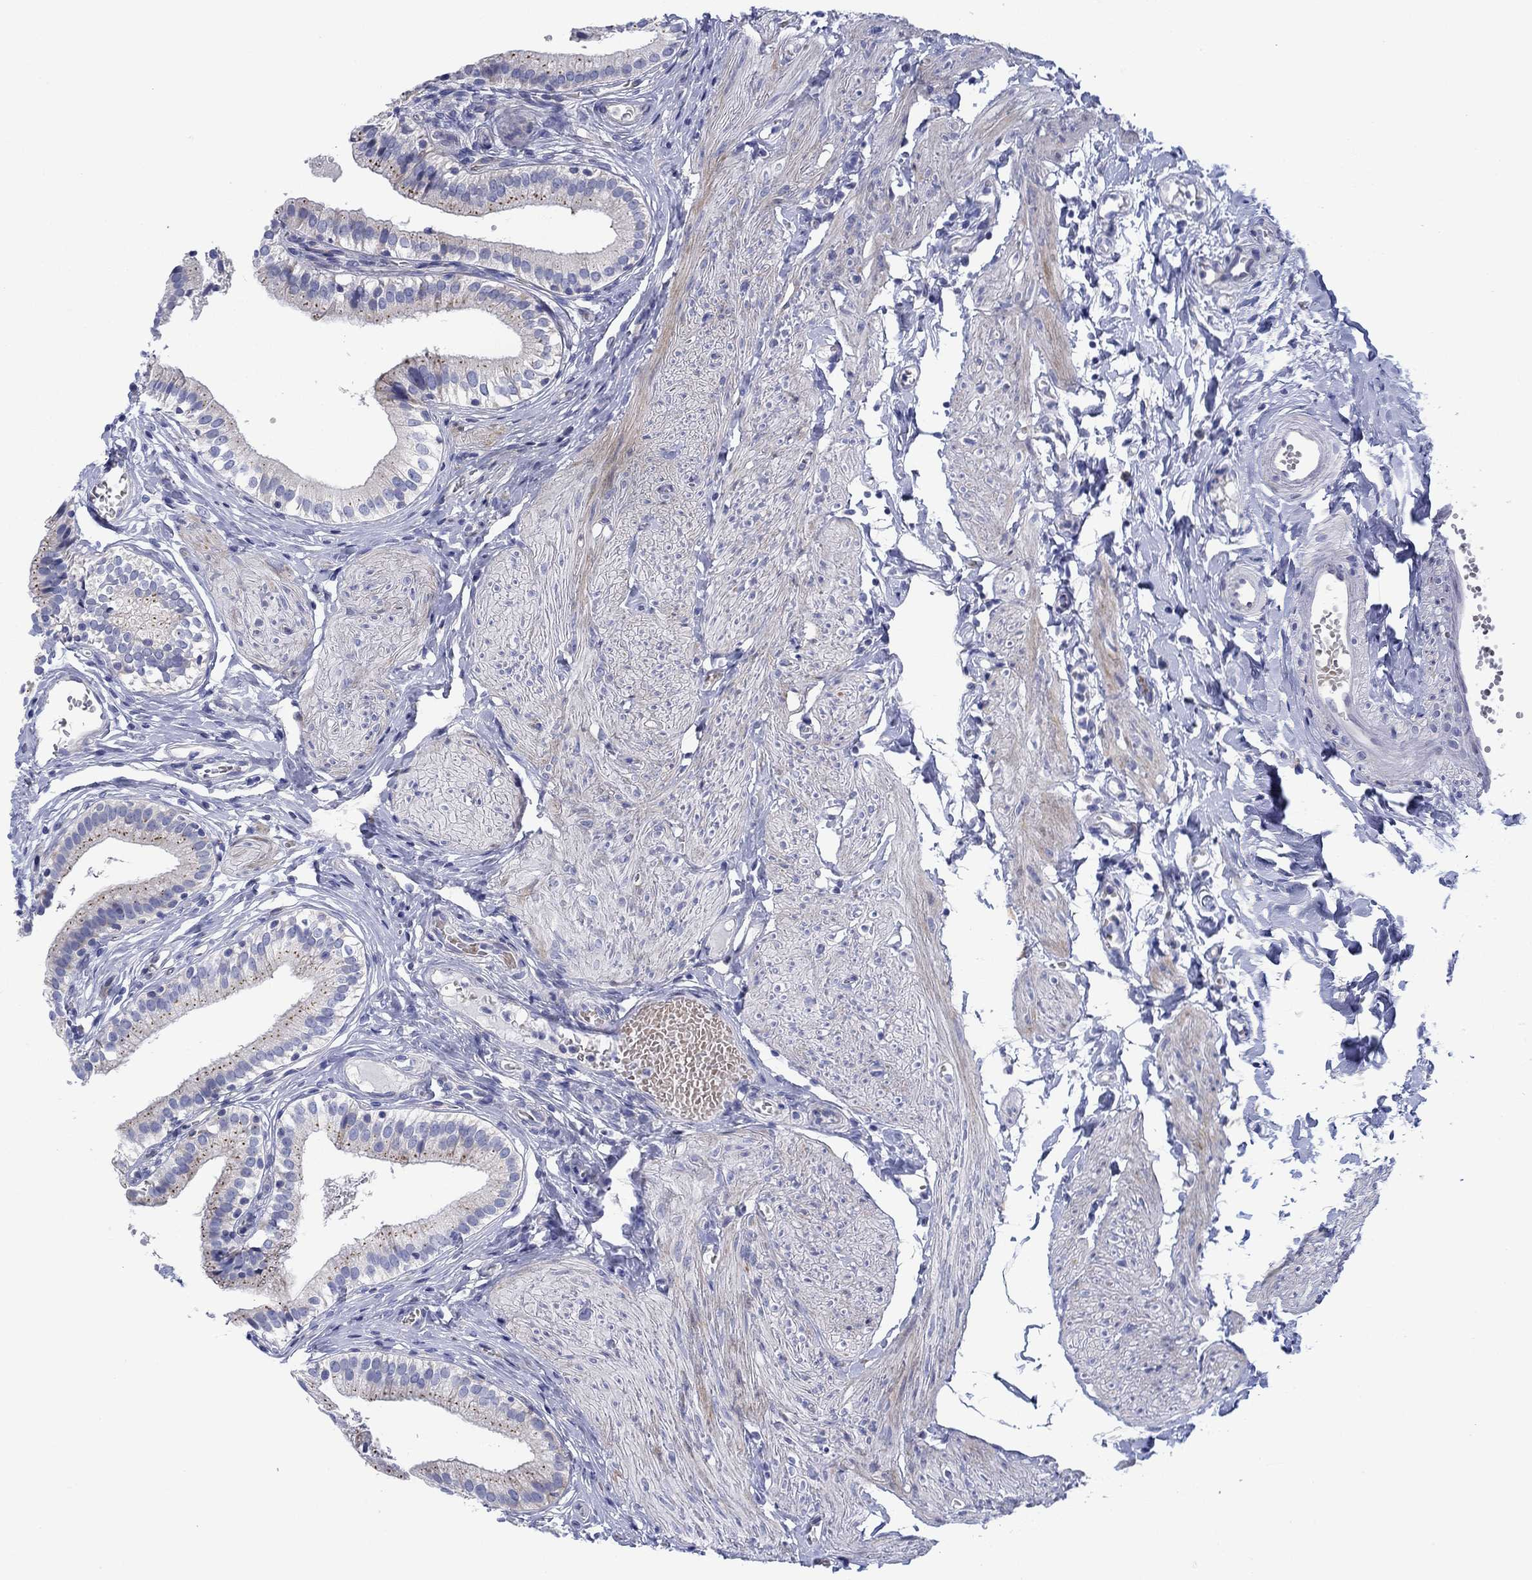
{"staining": {"intensity": "negative", "quantity": "none", "location": "none"}, "tissue": "gallbladder", "cell_type": "Glandular cells", "image_type": "normal", "snomed": [{"axis": "morphology", "description": "Normal tissue, NOS"}, {"axis": "topography", "description": "Gallbladder"}], "caption": "Photomicrograph shows no protein staining in glandular cells of normal gallbladder. Brightfield microscopy of IHC stained with DAB (brown) and hematoxylin (blue), captured at high magnification.", "gene": "SVEP1", "patient": {"sex": "female", "age": 47}}